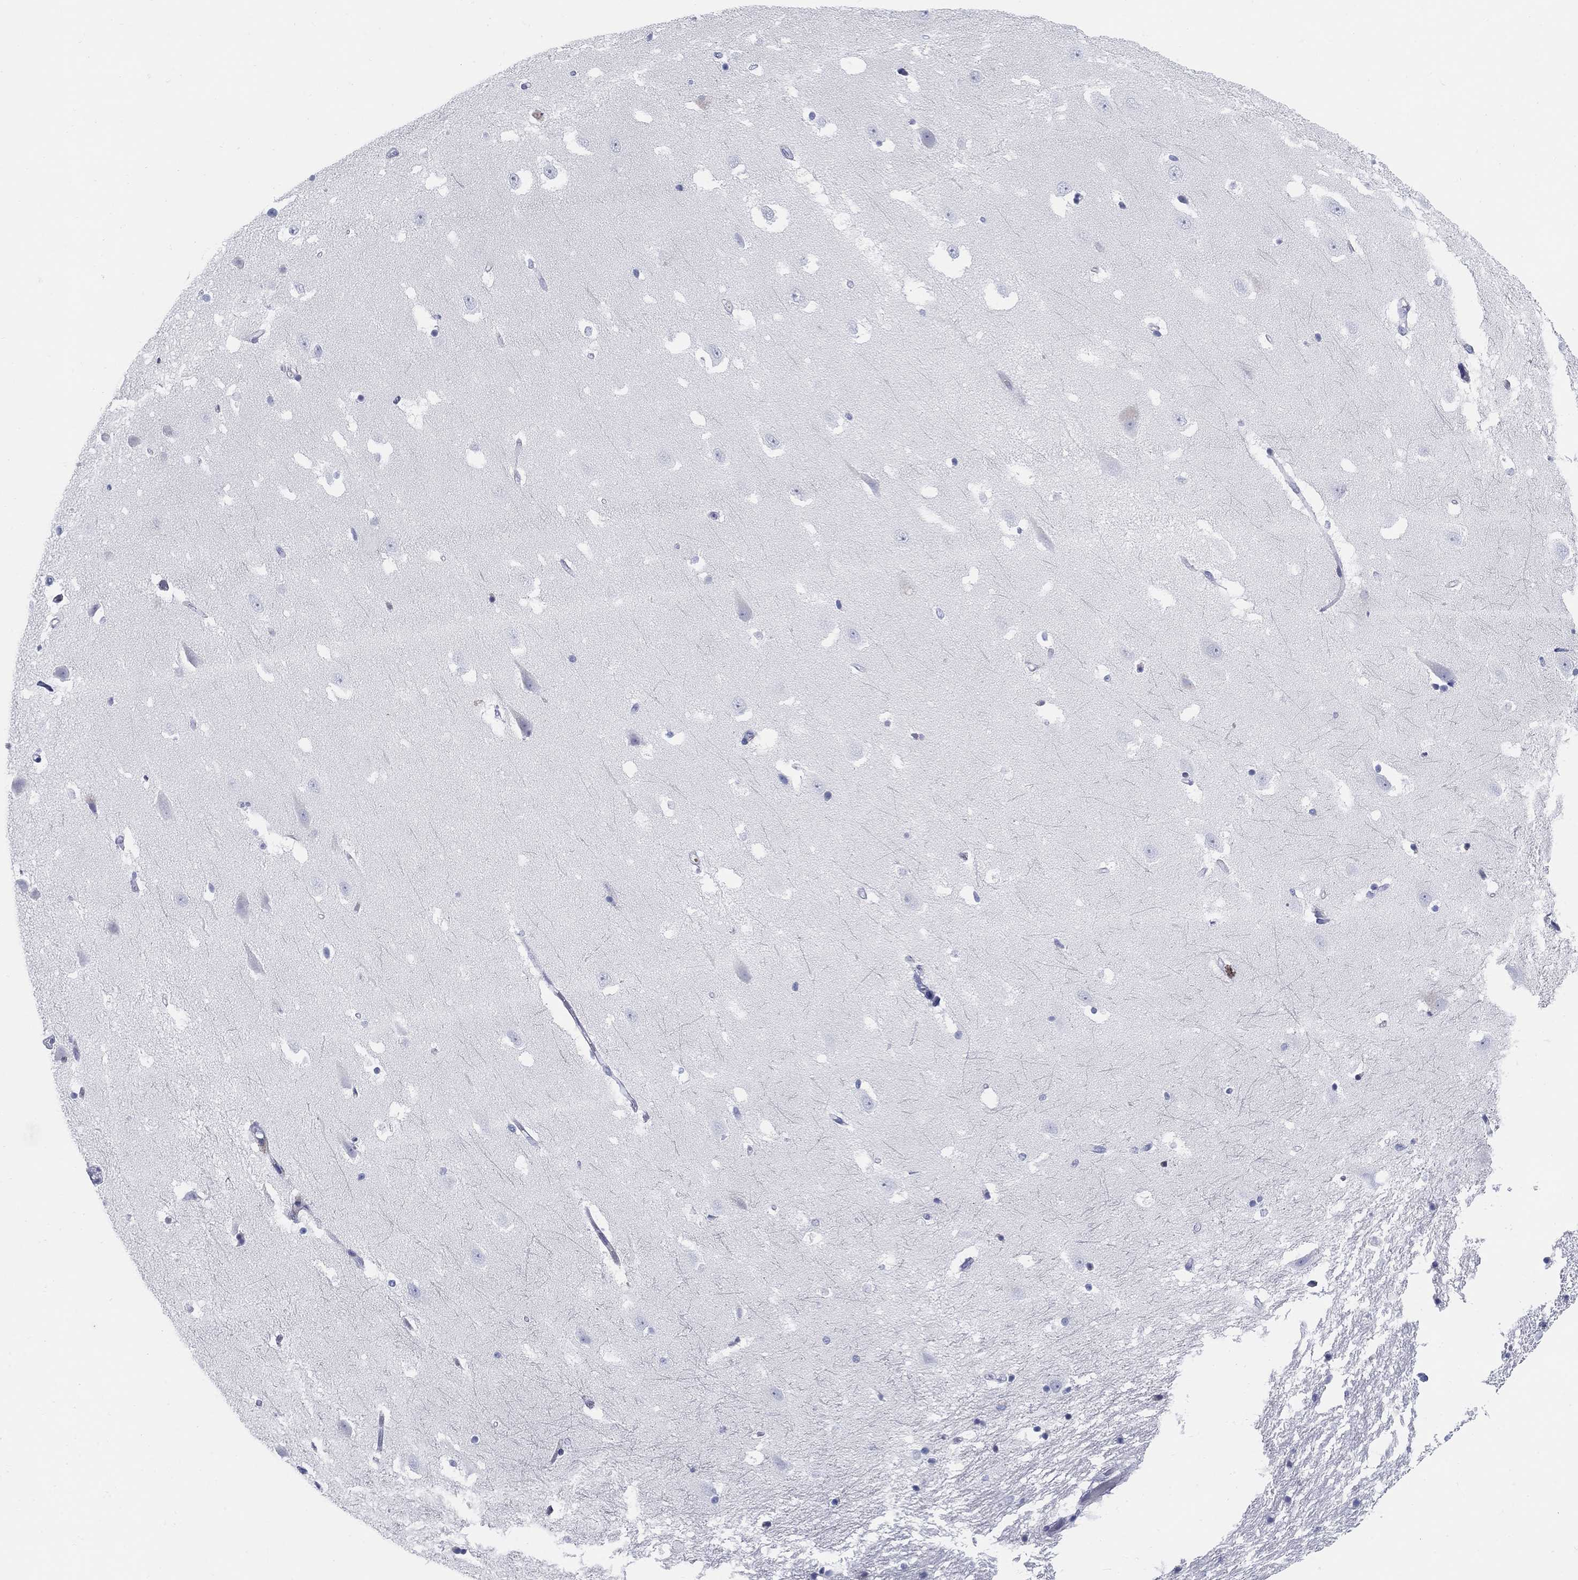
{"staining": {"intensity": "negative", "quantity": "none", "location": "none"}, "tissue": "hippocampus", "cell_type": "Glial cells", "image_type": "normal", "snomed": [{"axis": "morphology", "description": "Normal tissue, NOS"}, {"axis": "topography", "description": "Hippocampus"}], "caption": "This is an immunohistochemistry (IHC) histopathology image of unremarkable hippocampus. There is no expression in glial cells.", "gene": "HEATR4", "patient": {"sex": "male", "age": 49}}